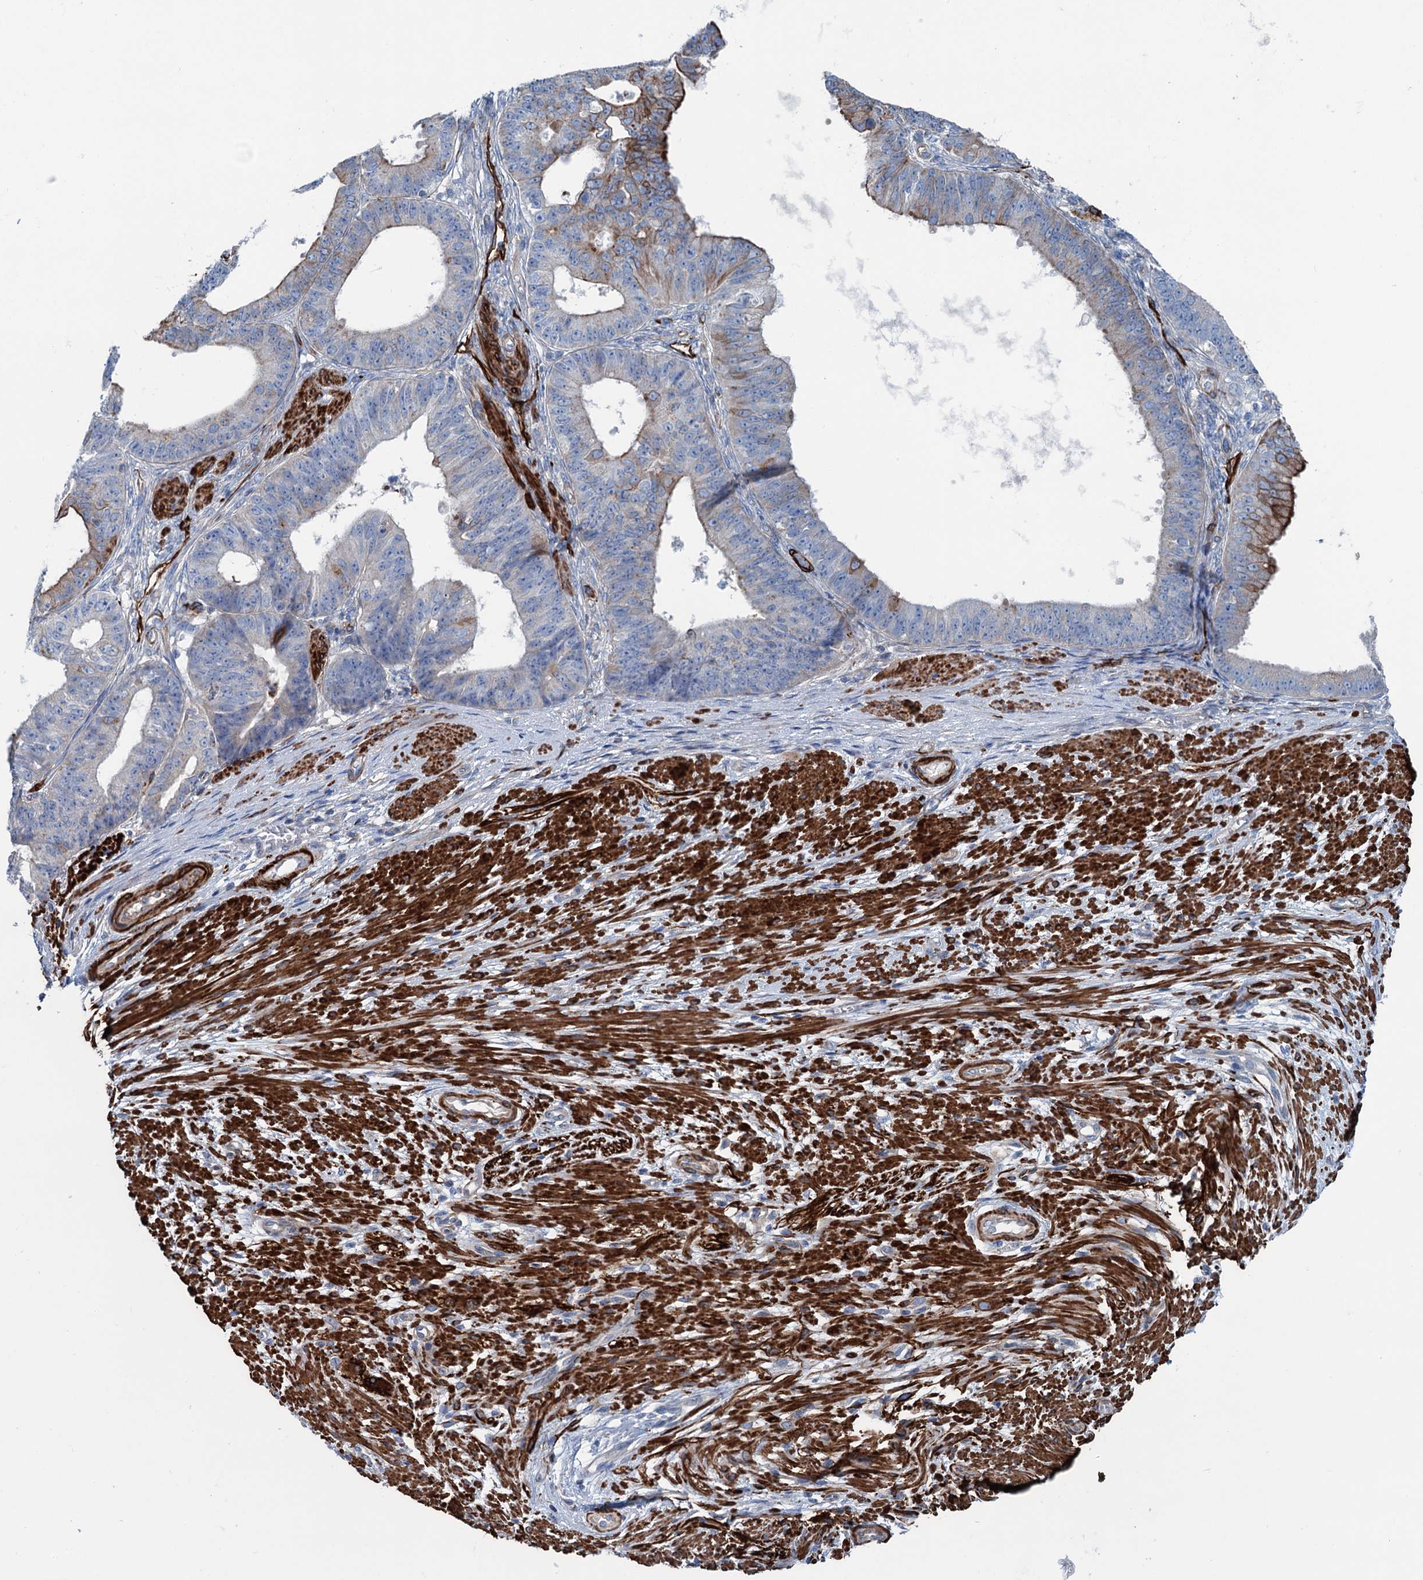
{"staining": {"intensity": "moderate", "quantity": "<25%", "location": "cytoplasmic/membranous"}, "tissue": "ovarian cancer", "cell_type": "Tumor cells", "image_type": "cancer", "snomed": [{"axis": "morphology", "description": "Carcinoma, endometroid"}, {"axis": "topography", "description": "Appendix"}, {"axis": "topography", "description": "Ovary"}], "caption": "Ovarian cancer was stained to show a protein in brown. There is low levels of moderate cytoplasmic/membranous staining in about <25% of tumor cells. (DAB (3,3'-diaminobenzidine) IHC with brightfield microscopy, high magnification).", "gene": "CALCOCO1", "patient": {"sex": "female", "age": 42}}